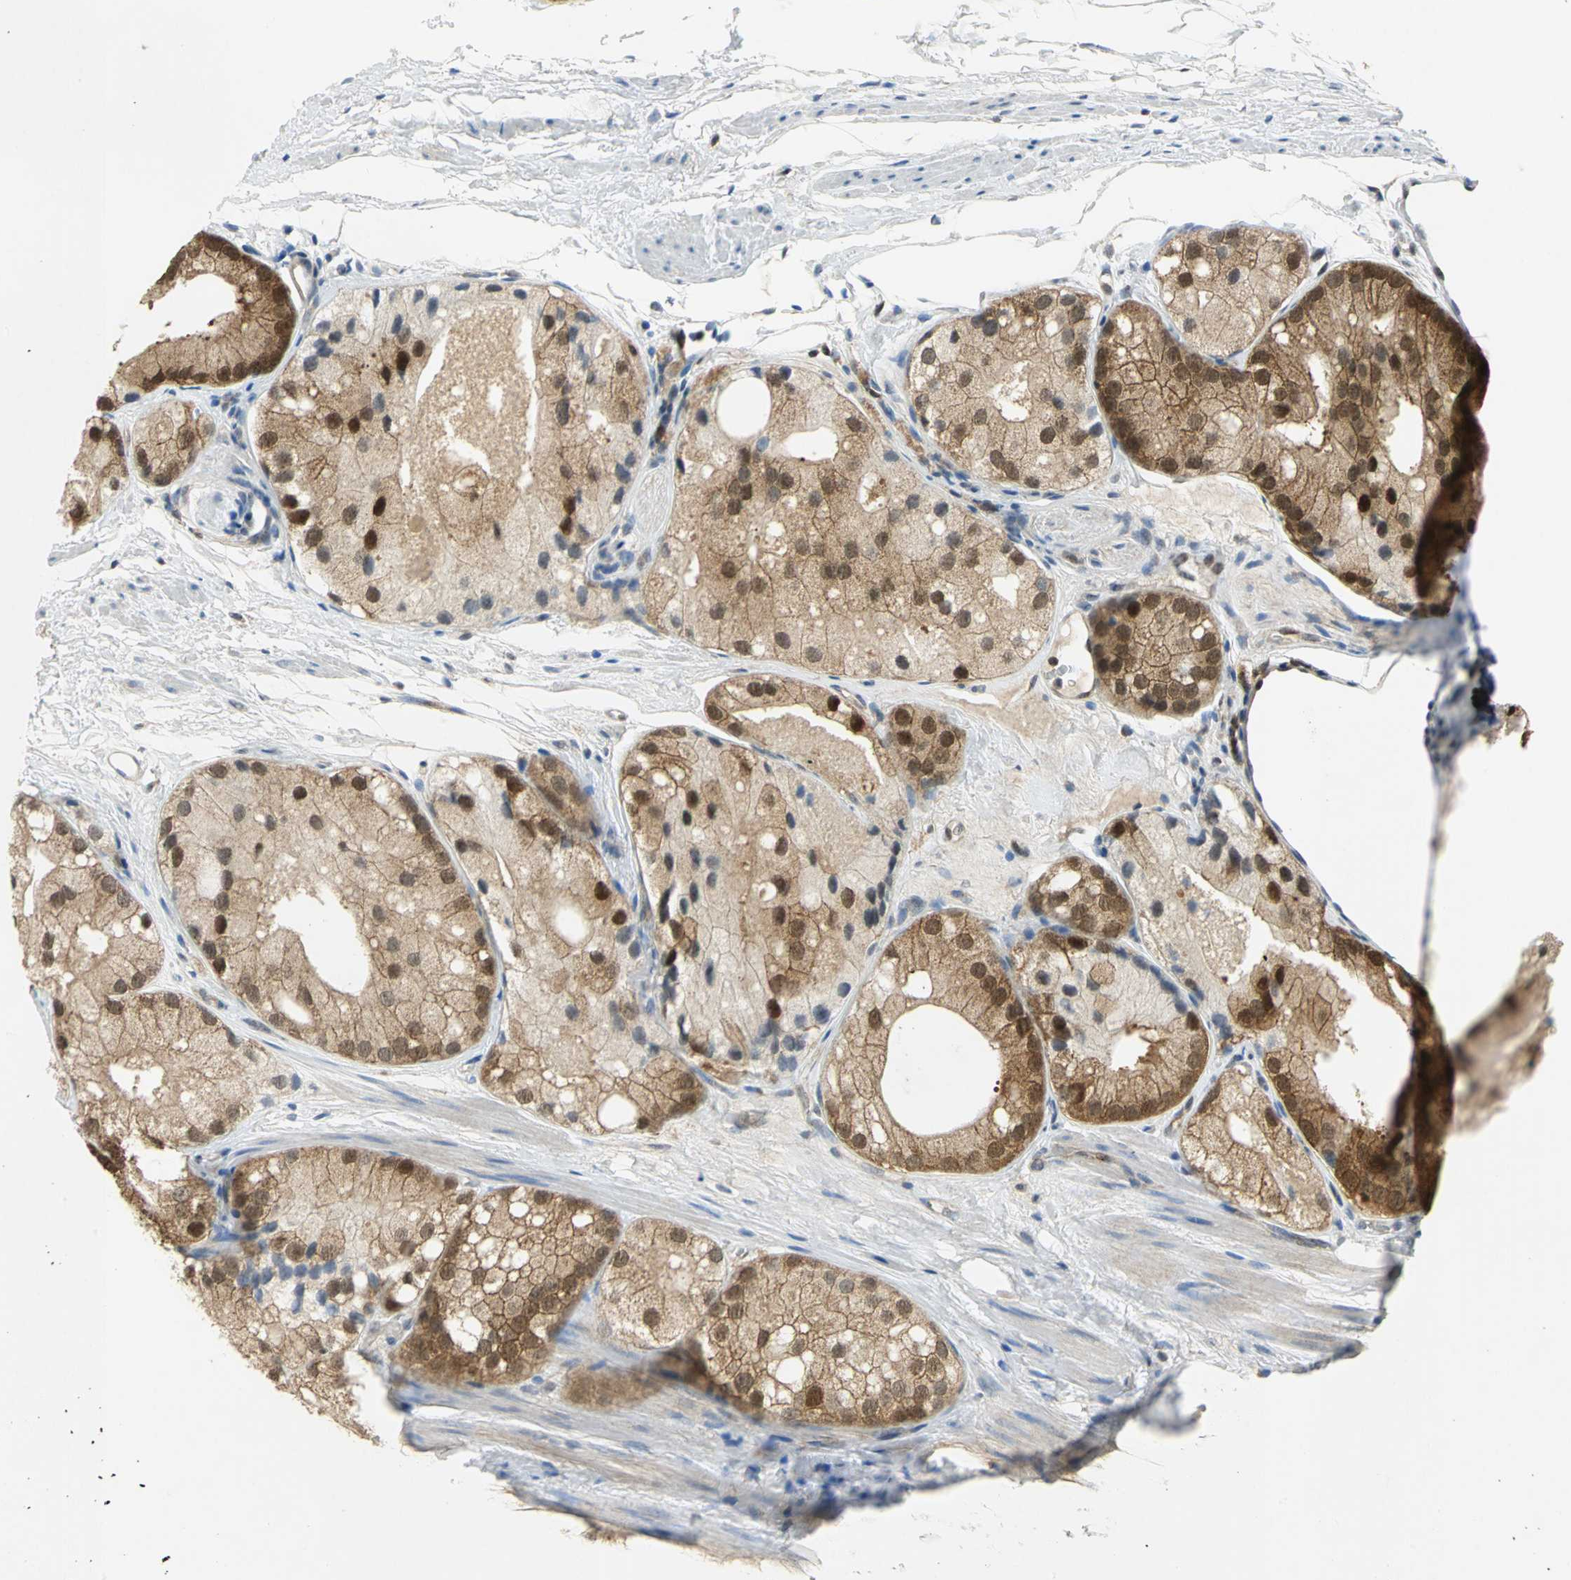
{"staining": {"intensity": "strong", "quantity": ">75%", "location": "cytoplasmic/membranous,nuclear"}, "tissue": "prostate cancer", "cell_type": "Tumor cells", "image_type": "cancer", "snomed": [{"axis": "morphology", "description": "Adenocarcinoma, Low grade"}, {"axis": "topography", "description": "Prostate"}], "caption": "IHC histopathology image of neoplastic tissue: low-grade adenocarcinoma (prostate) stained using IHC exhibits high levels of strong protein expression localized specifically in the cytoplasmic/membranous and nuclear of tumor cells, appearing as a cytoplasmic/membranous and nuclear brown color.", "gene": "PPIA", "patient": {"sex": "male", "age": 69}}